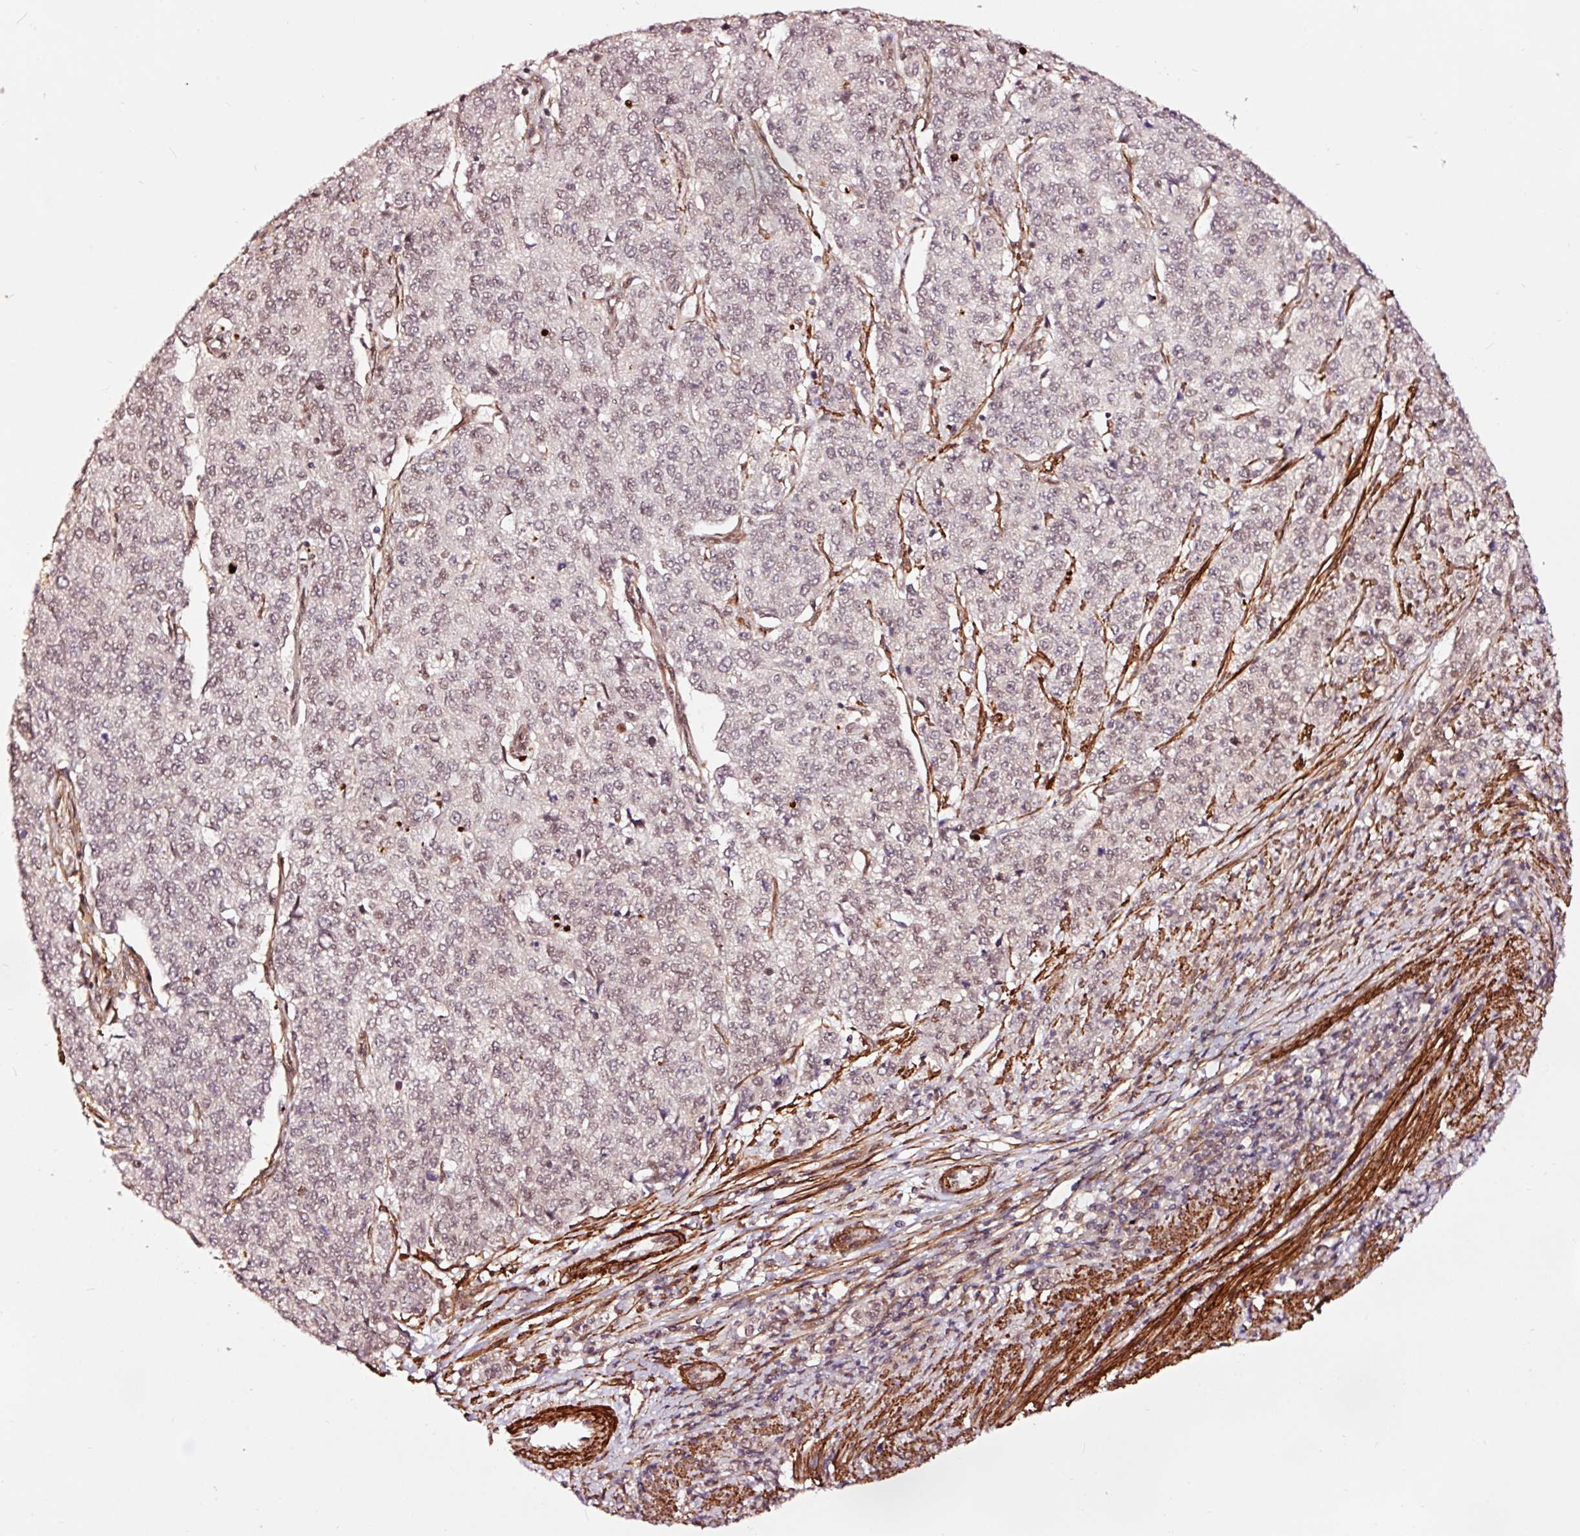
{"staining": {"intensity": "weak", "quantity": "25%-75%", "location": "nuclear"}, "tissue": "endometrial cancer", "cell_type": "Tumor cells", "image_type": "cancer", "snomed": [{"axis": "morphology", "description": "Adenocarcinoma, NOS"}, {"axis": "topography", "description": "Endometrium"}], "caption": "High-power microscopy captured an IHC photomicrograph of endometrial cancer, revealing weak nuclear positivity in approximately 25%-75% of tumor cells.", "gene": "TPM1", "patient": {"sex": "female", "age": 50}}